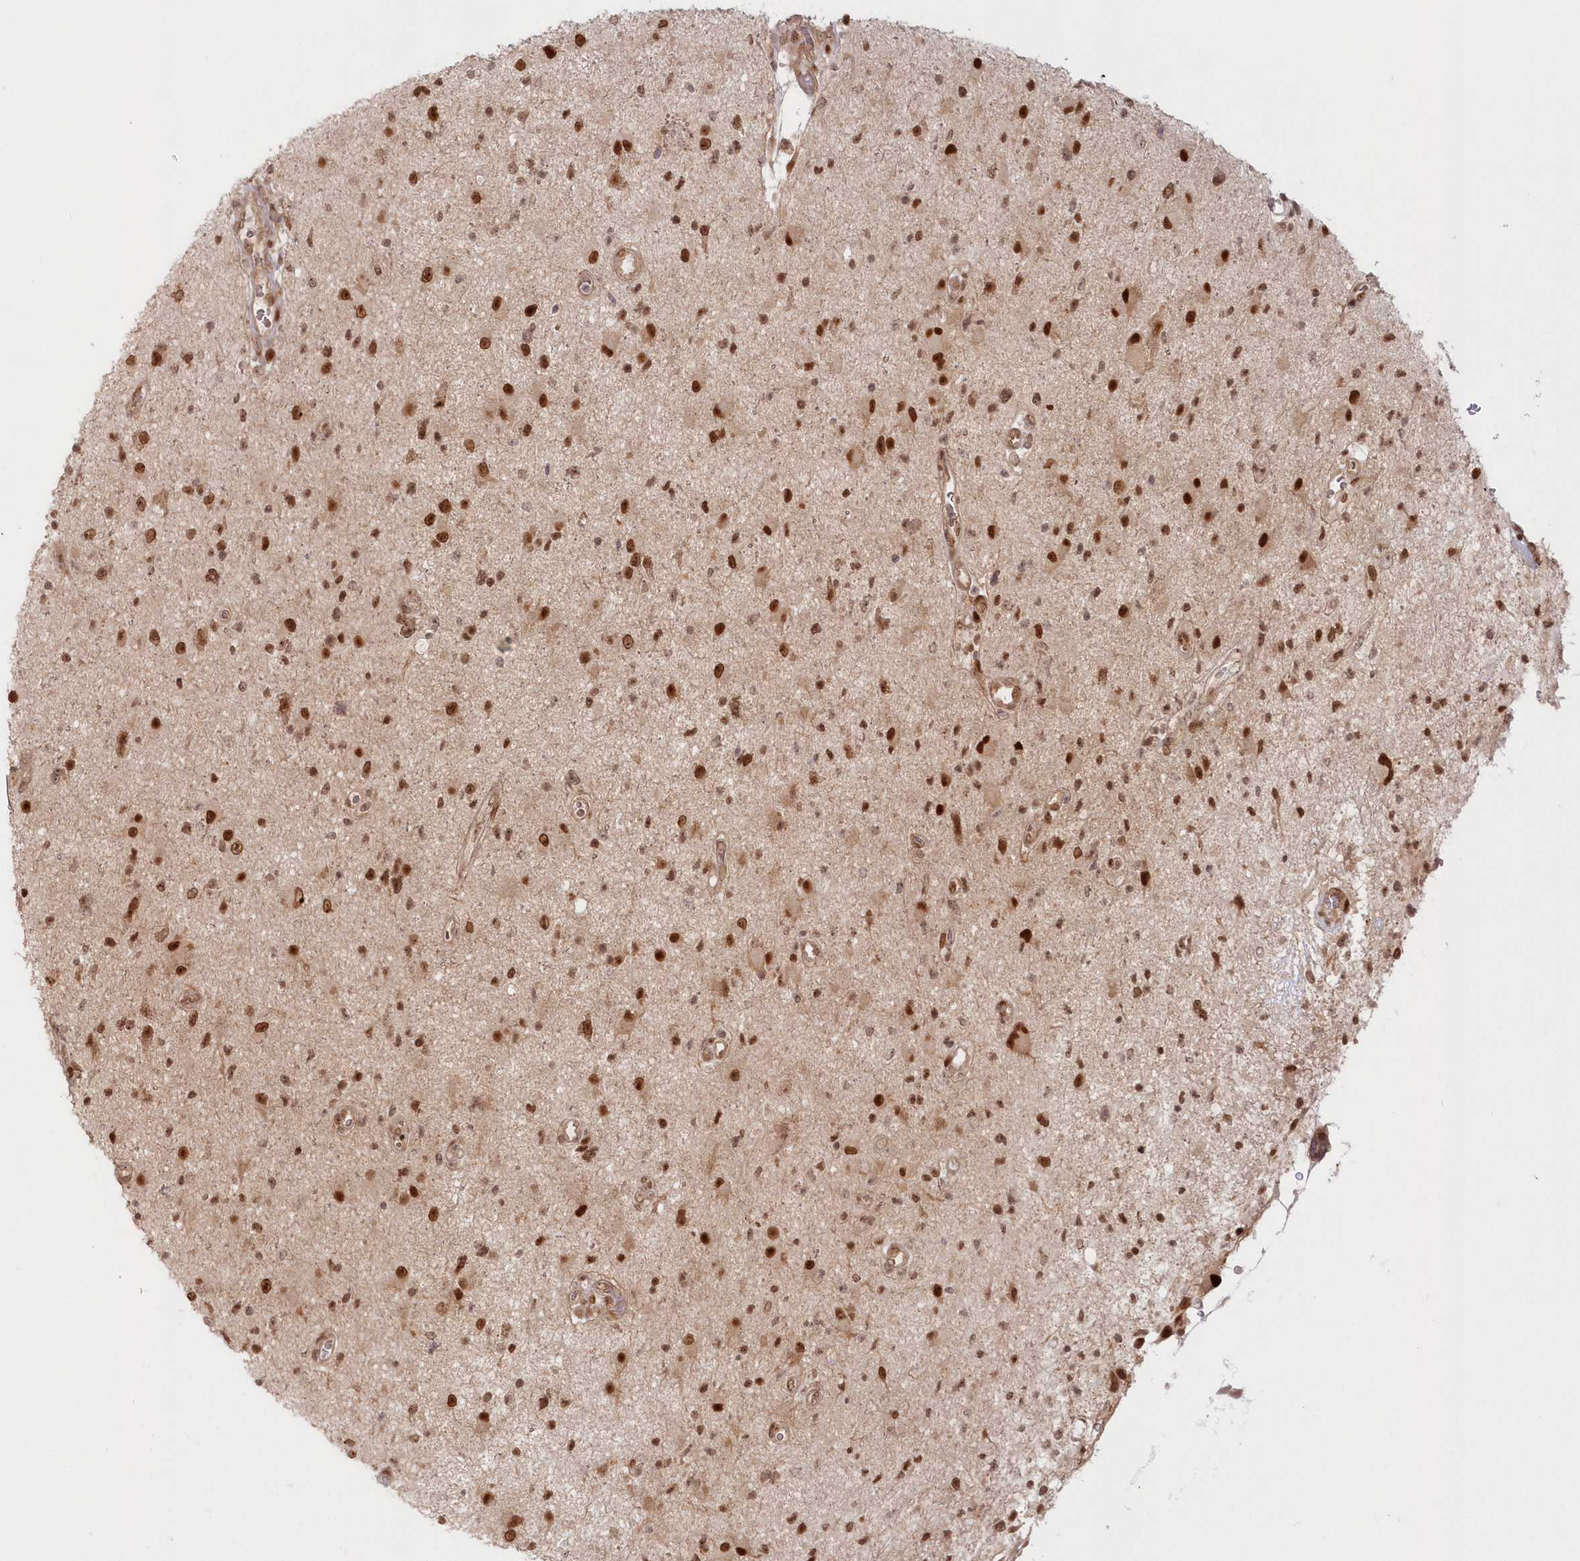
{"staining": {"intensity": "moderate", "quantity": ">75%", "location": "nuclear"}, "tissue": "glioma", "cell_type": "Tumor cells", "image_type": "cancer", "snomed": [{"axis": "morphology", "description": "Glioma, malignant, High grade"}, {"axis": "topography", "description": "Brain"}], "caption": "Immunohistochemical staining of human malignant glioma (high-grade) shows medium levels of moderate nuclear expression in about >75% of tumor cells.", "gene": "TOGARAM2", "patient": {"sex": "male", "age": 33}}